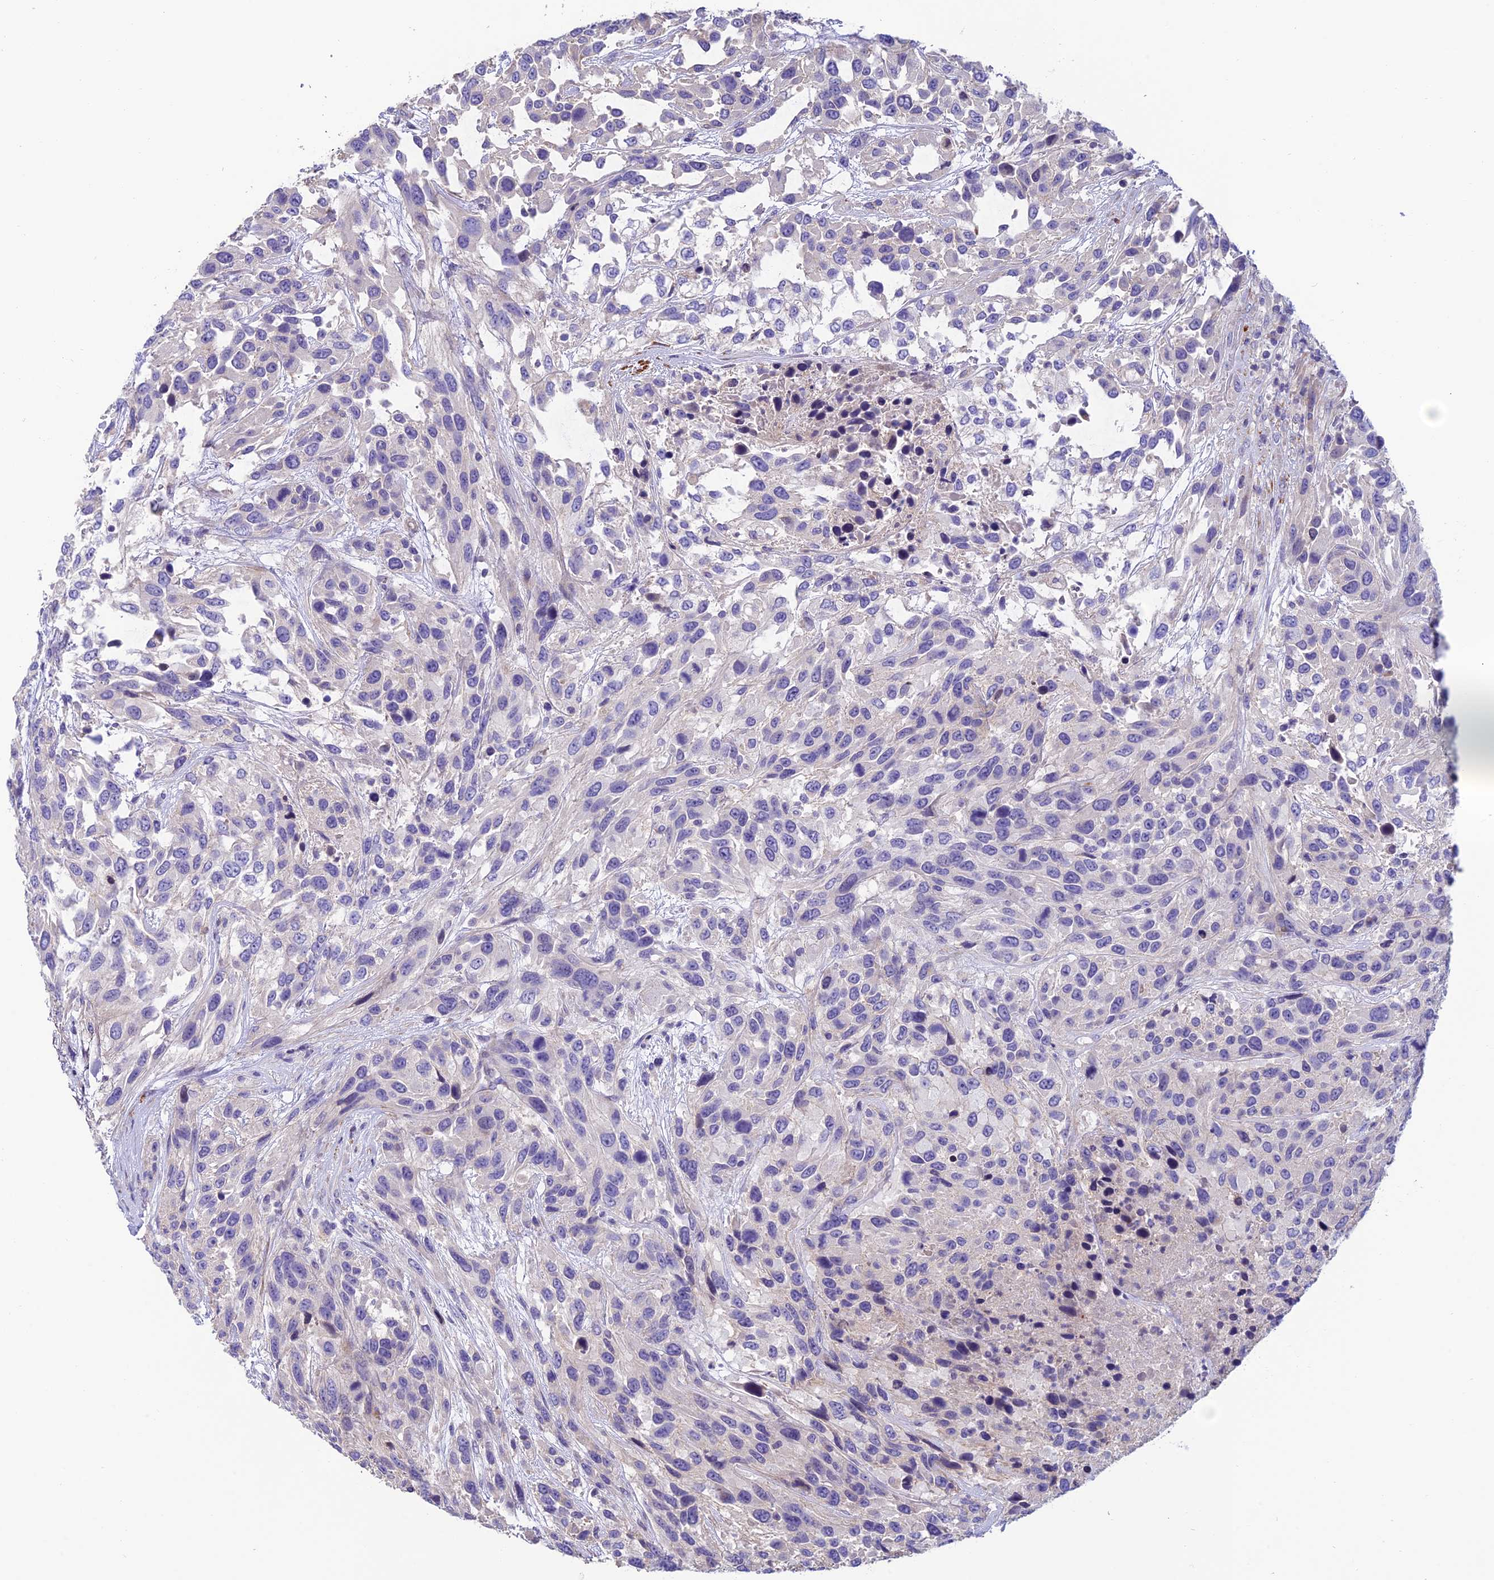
{"staining": {"intensity": "negative", "quantity": "none", "location": "none"}, "tissue": "urothelial cancer", "cell_type": "Tumor cells", "image_type": "cancer", "snomed": [{"axis": "morphology", "description": "Urothelial carcinoma, High grade"}, {"axis": "topography", "description": "Urinary bladder"}], "caption": "This is a micrograph of immunohistochemistry (IHC) staining of urothelial cancer, which shows no positivity in tumor cells.", "gene": "FAM178B", "patient": {"sex": "female", "age": 70}}